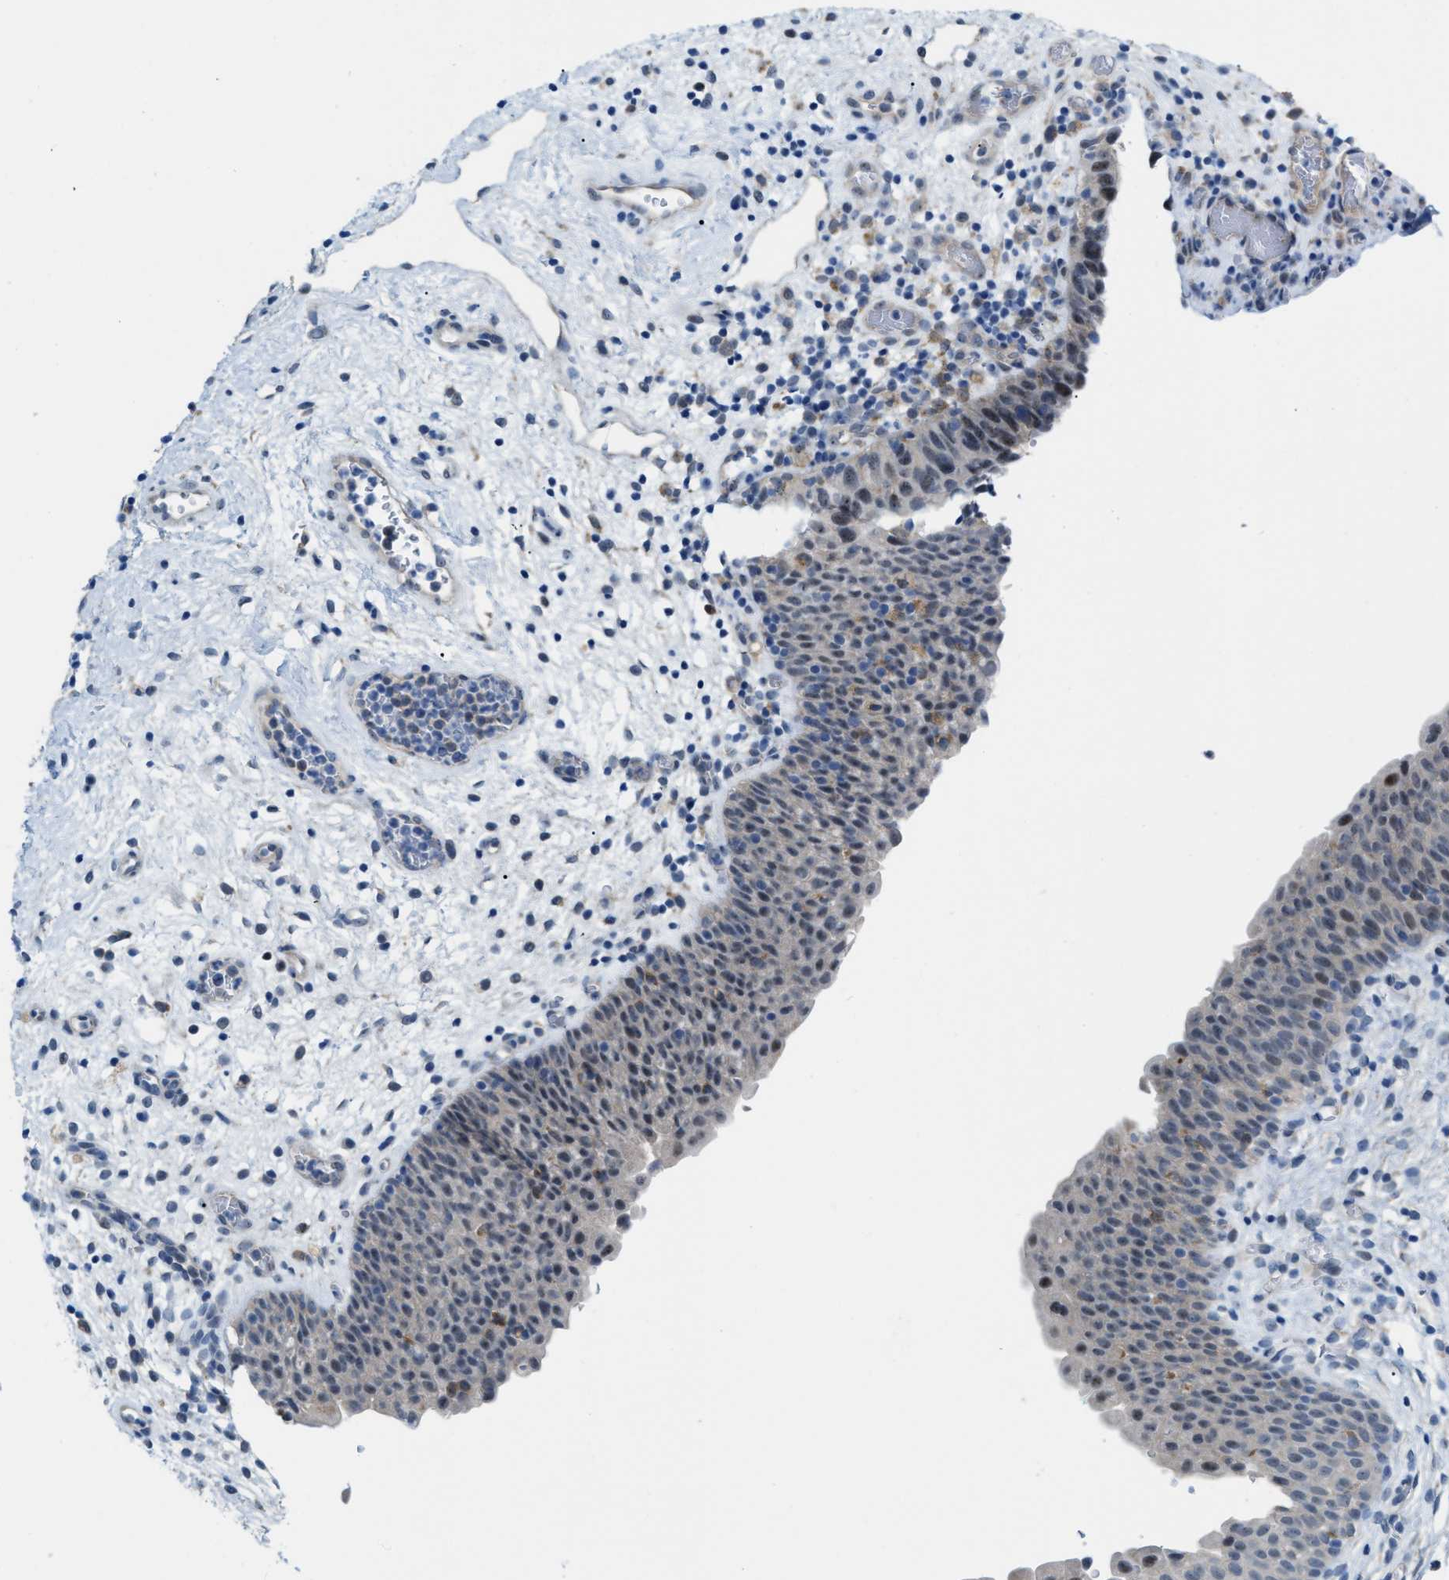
{"staining": {"intensity": "weak", "quantity": "<25%", "location": "cytoplasmic/membranous,nuclear"}, "tissue": "urinary bladder", "cell_type": "Urothelial cells", "image_type": "normal", "snomed": [{"axis": "morphology", "description": "Normal tissue, NOS"}, {"axis": "topography", "description": "Urinary bladder"}], "caption": "Immunohistochemistry (IHC) histopathology image of unremarkable urinary bladder: urinary bladder stained with DAB shows no significant protein expression in urothelial cells. The staining was performed using DAB (3,3'-diaminobenzidine) to visualize the protein expression in brown, while the nuclei were stained in blue with hematoxylin (Magnification: 20x).", "gene": "PHRF1", "patient": {"sex": "male", "age": 37}}